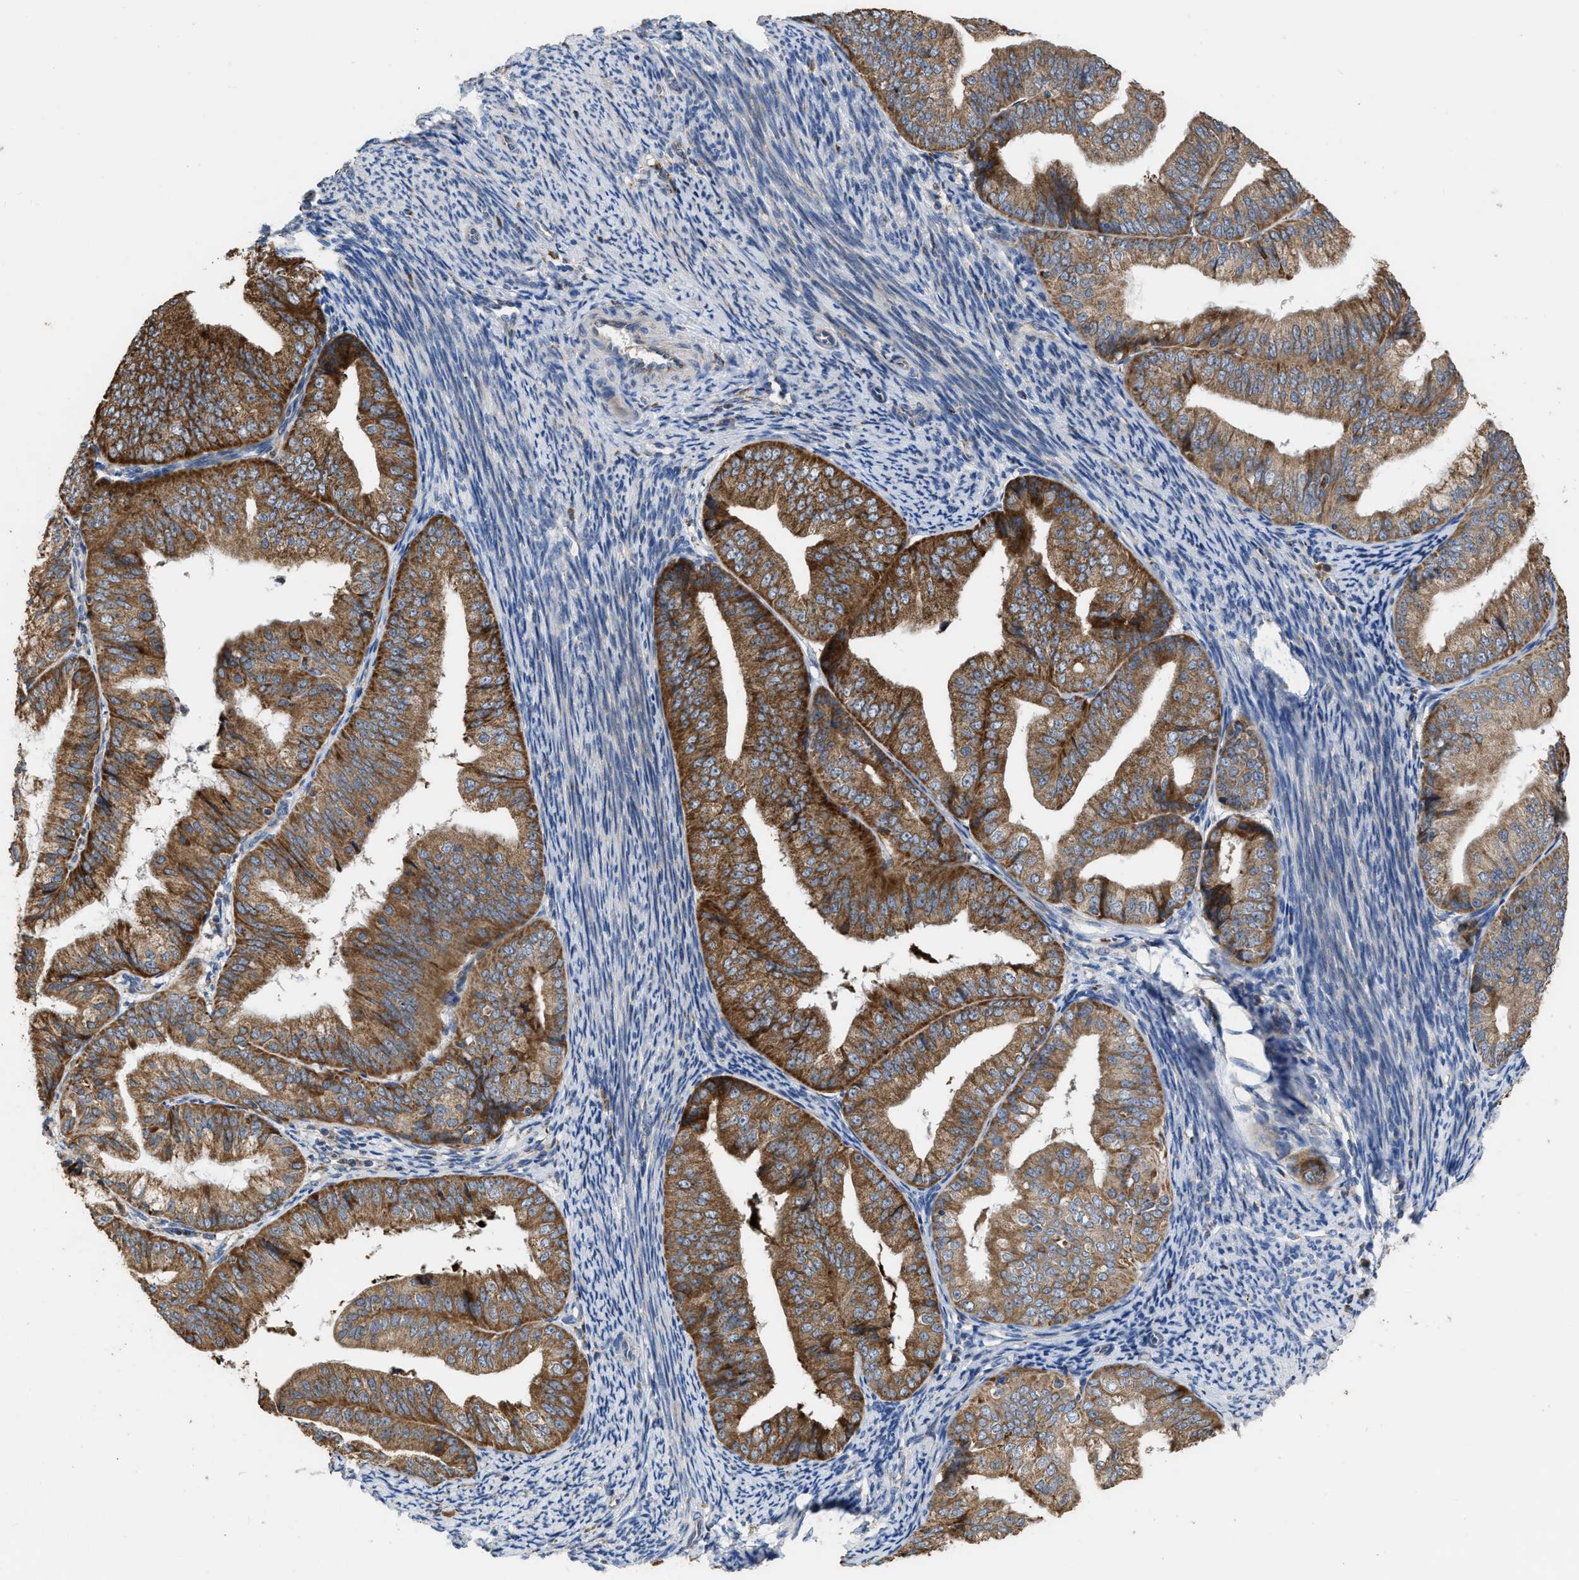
{"staining": {"intensity": "strong", "quantity": ">75%", "location": "cytoplasmic/membranous"}, "tissue": "endometrial cancer", "cell_type": "Tumor cells", "image_type": "cancer", "snomed": [{"axis": "morphology", "description": "Adenocarcinoma, NOS"}, {"axis": "topography", "description": "Endometrium"}], "caption": "Adenocarcinoma (endometrial) stained with a brown dye demonstrates strong cytoplasmic/membranous positive staining in about >75% of tumor cells.", "gene": "AK2", "patient": {"sex": "female", "age": 63}}